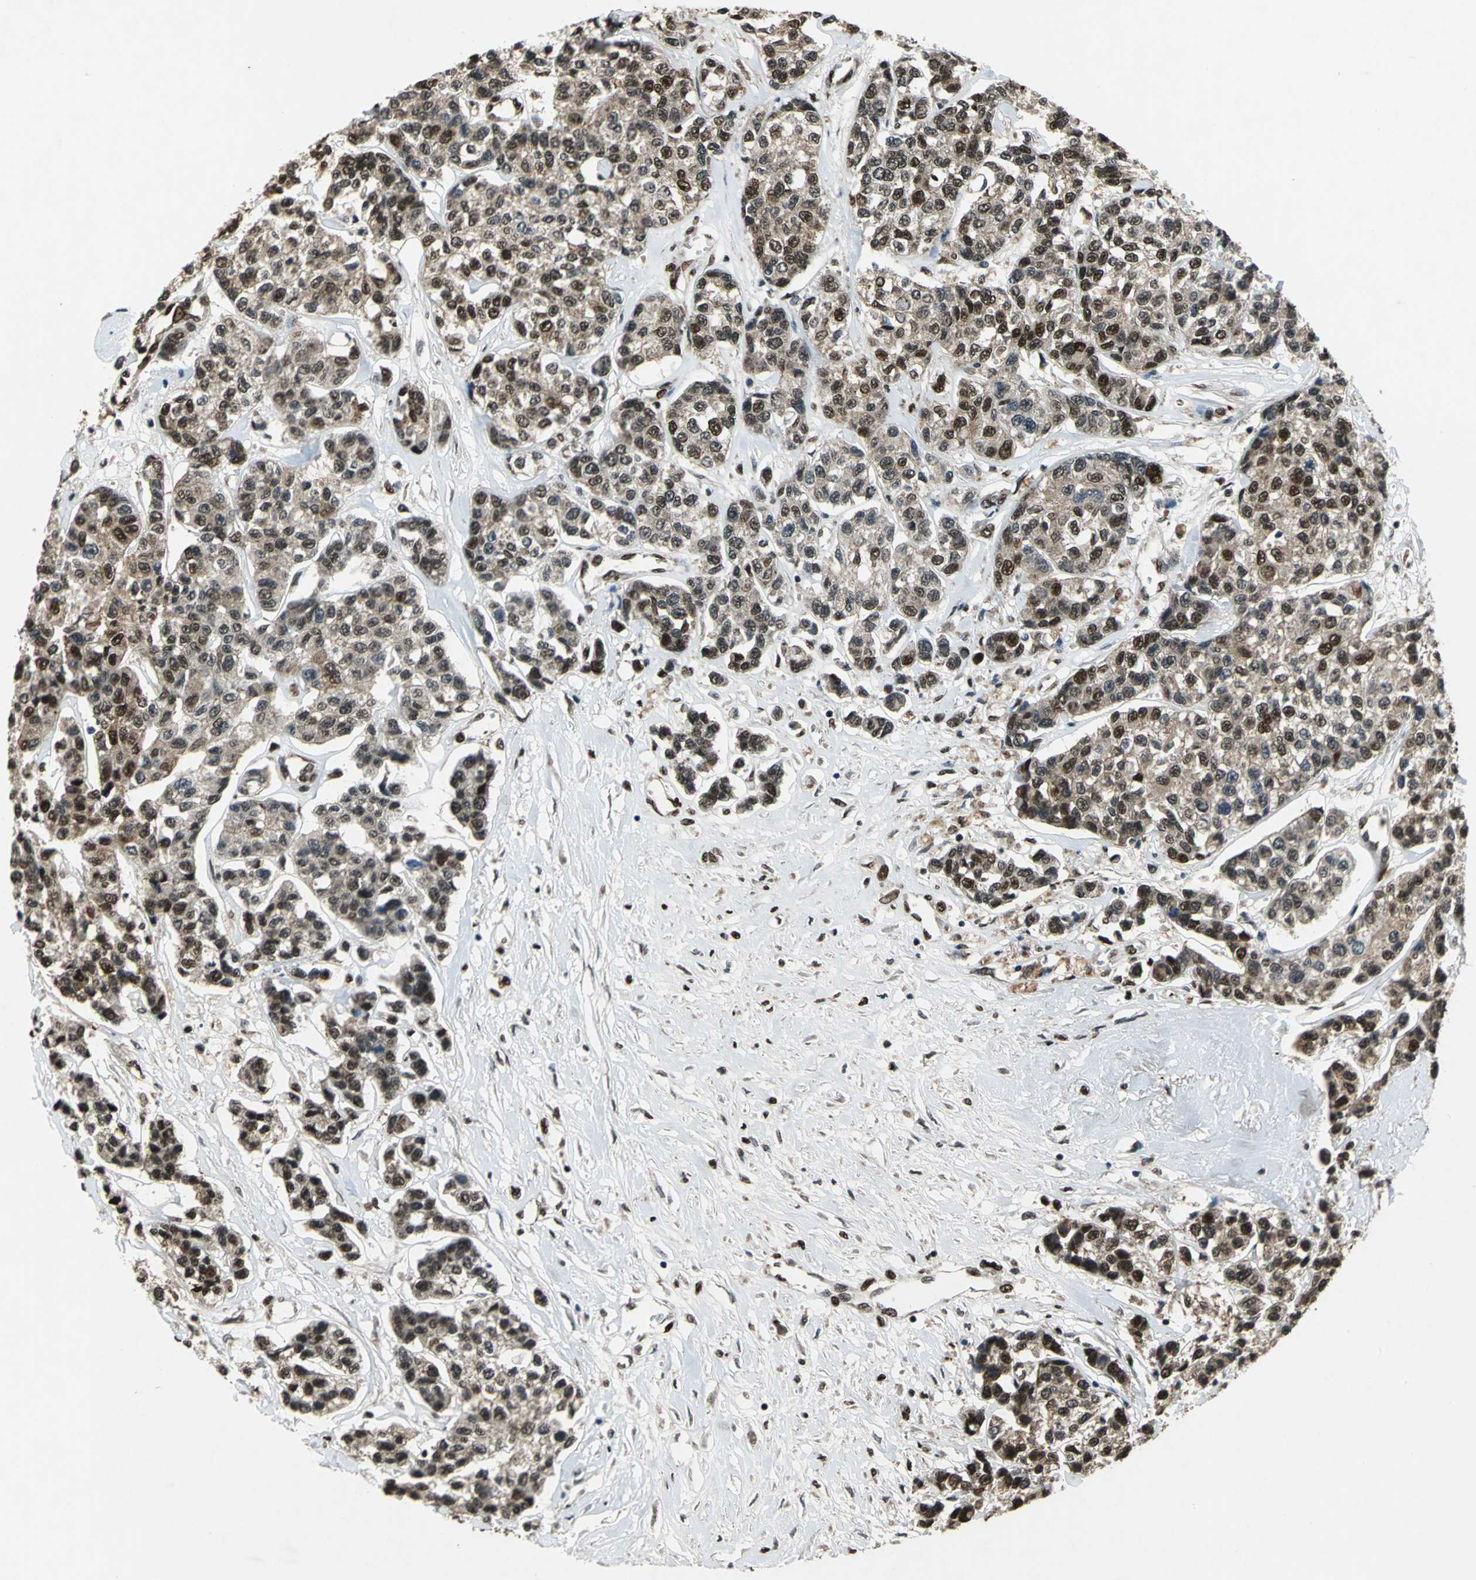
{"staining": {"intensity": "strong", "quantity": ">75%", "location": "cytoplasmic/membranous,nuclear"}, "tissue": "breast cancer", "cell_type": "Tumor cells", "image_type": "cancer", "snomed": [{"axis": "morphology", "description": "Duct carcinoma"}, {"axis": "topography", "description": "Breast"}], "caption": "IHC (DAB (3,3'-diaminobenzidine)) staining of human breast cancer shows strong cytoplasmic/membranous and nuclear protein staining in about >75% of tumor cells.", "gene": "ANP32A", "patient": {"sex": "female", "age": 51}}